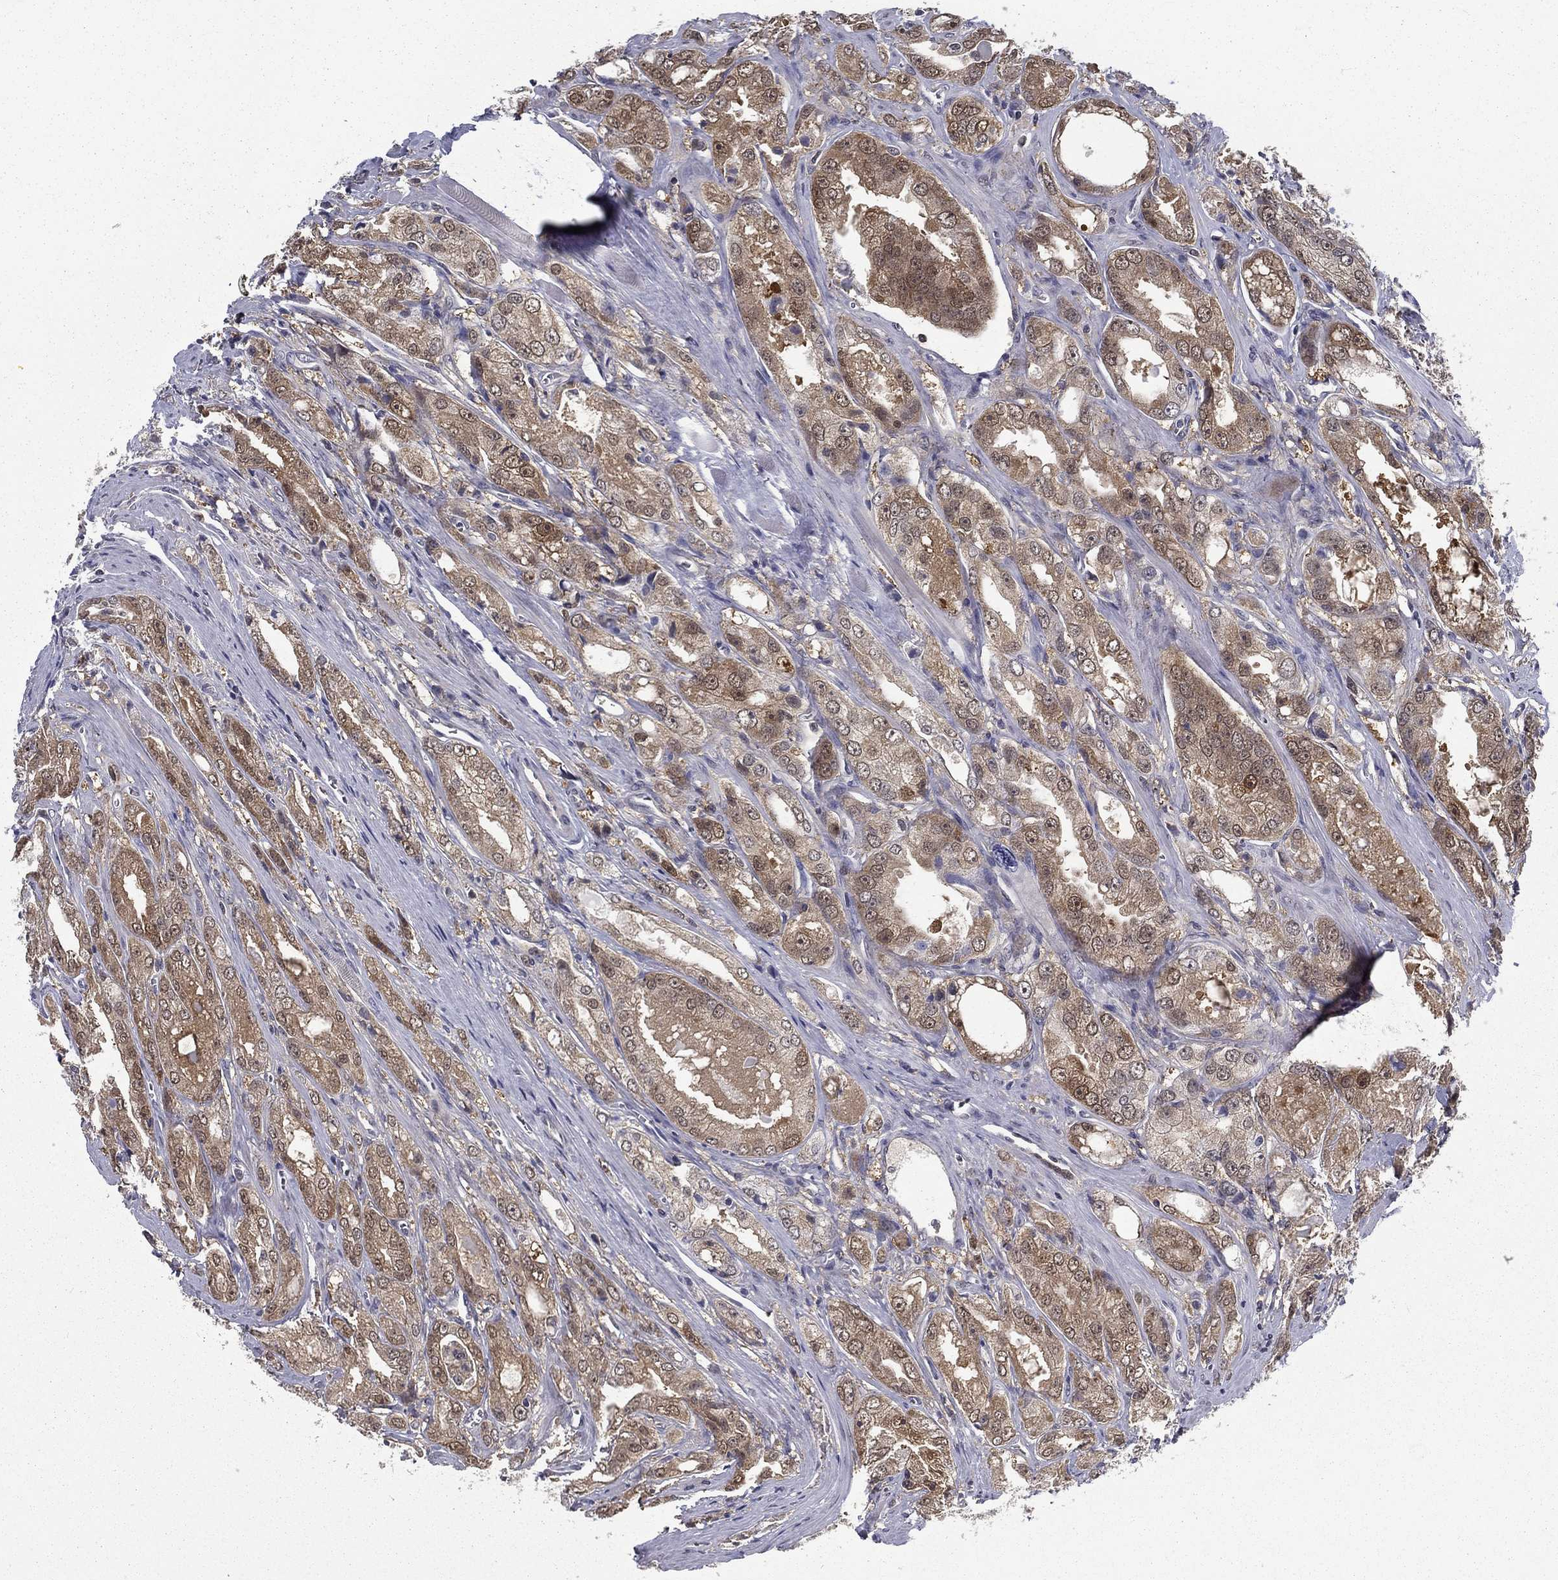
{"staining": {"intensity": "strong", "quantity": "25%-75%", "location": "cytoplasmic/membranous,nuclear"}, "tissue": "prostate cancer", "cell_type": "Tumor cells", "image_type": "cancer", "snomed": [{"axis": "morphology", "description": "Adenocarcinoma, NOS"}, {"axis": "morphology", "description": "Adenocarcinoma, High grade"}, {"axis": "topography", "description": "Prostate"}], "caption": "Strong cytoplasmic/membranous and nuclear staining for a protein is identified in approximately 25%-75% of tumor cells of prostate cancer using immunohistochemistry.", "gene": "NIT2", "patient": {"sex": "male", "age": 70}}